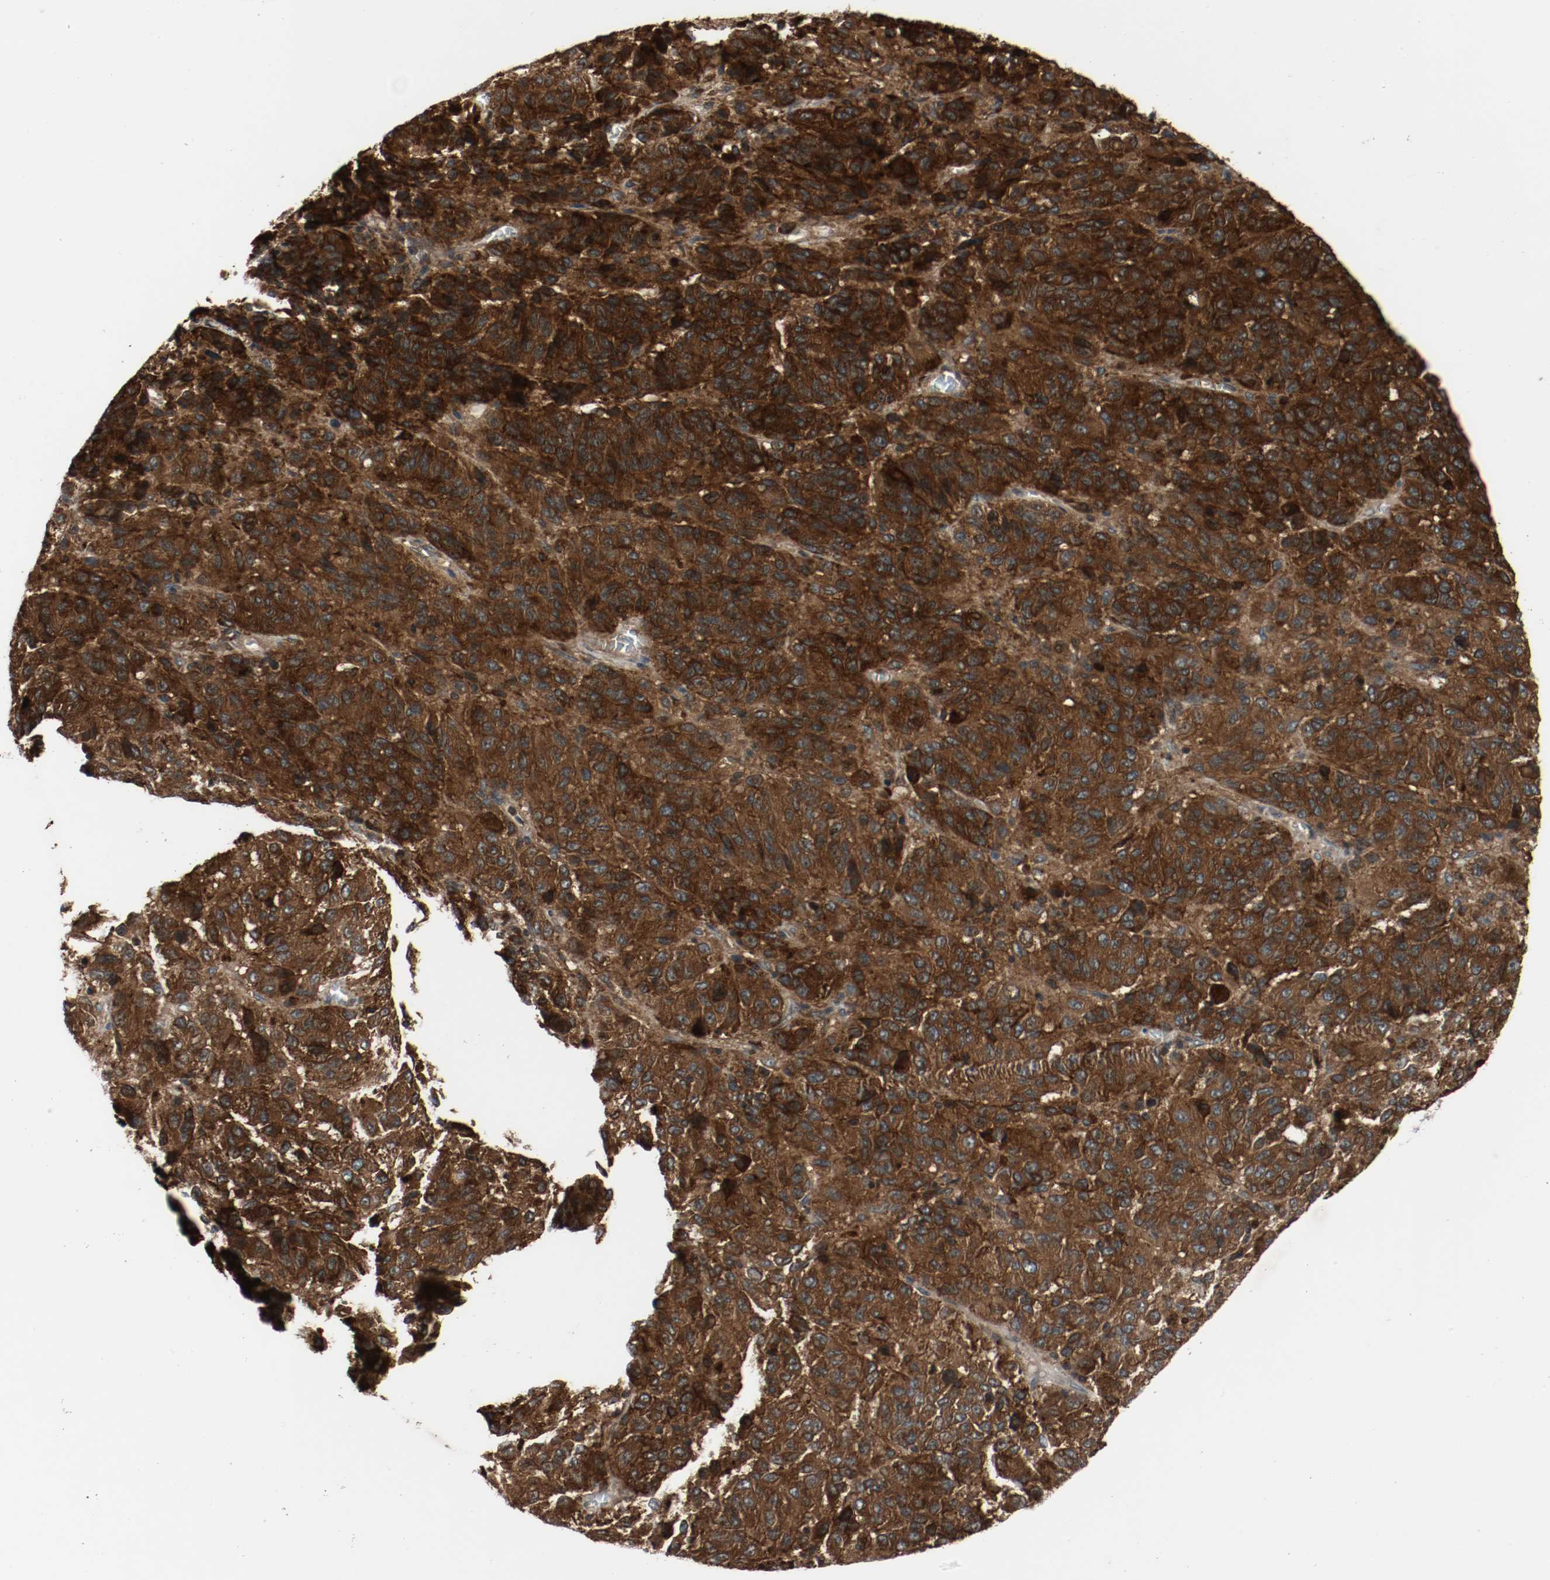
{"staining": {"intensity": "strong", "quantity": ">75%", "location": "cytoplasmic/membranous"}, "tissue": "melanoma", "cell_type": "Tumor cells", "image_type": "cancer", "snomed": [{"axis": "morphology", "description": "Malignant melanoma, Metastatic site"}, {"axis": "topography", "description": "Lung"}], "caption": "The histopathology image reveals immunohistochemical staining of melanoma. There is strong cytoplasmic/membranous positivity is identified in about >75% of tumor cells. (Stains: DAB in brown, nuclei in blue, Microscopy: brightfield microscopy at high magnification).", "gene": "LAMP2", "patient": {"sex": "male", "age": 64}}